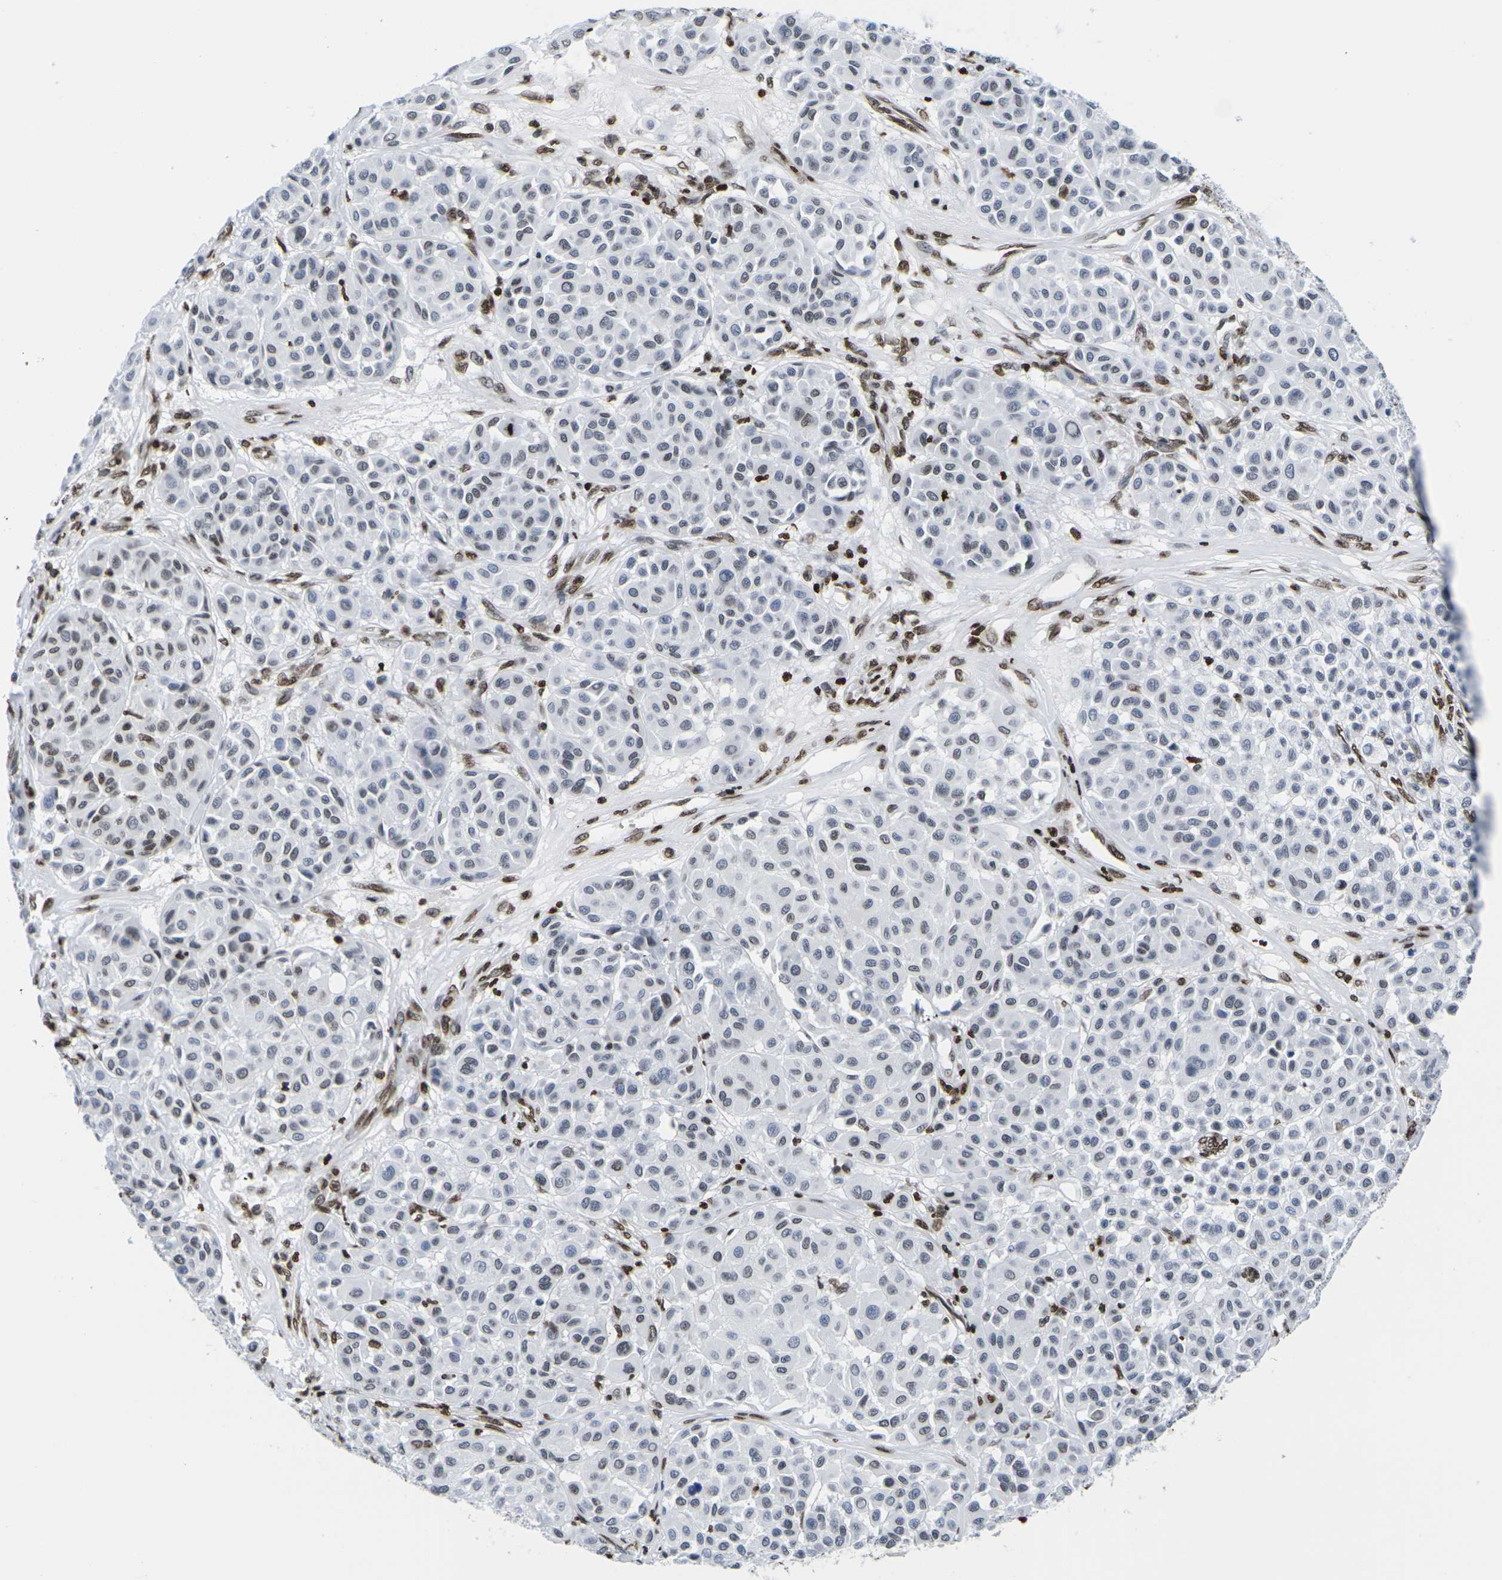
{"staining": {"intensity": "moderate", "quantity": "<25%", "location": "nuclear"}, "tissue": "melanoma", "cell_type": "Tumor cells", "image_type": "cancer", "snomed": [{"axis": "morphology", "description": "Malignant melanoma, Metastatic site"}, {"axis": "topography", "description": "Soft tissue"}], "caption": "Malignant melanoma (metastatic site) stained for a protein (brown) shows moderate nuclear positive expression in approximately <25% of tumor cells.", "gene": "H2AC21", "patient": {"sex": "male", "age": 41}}